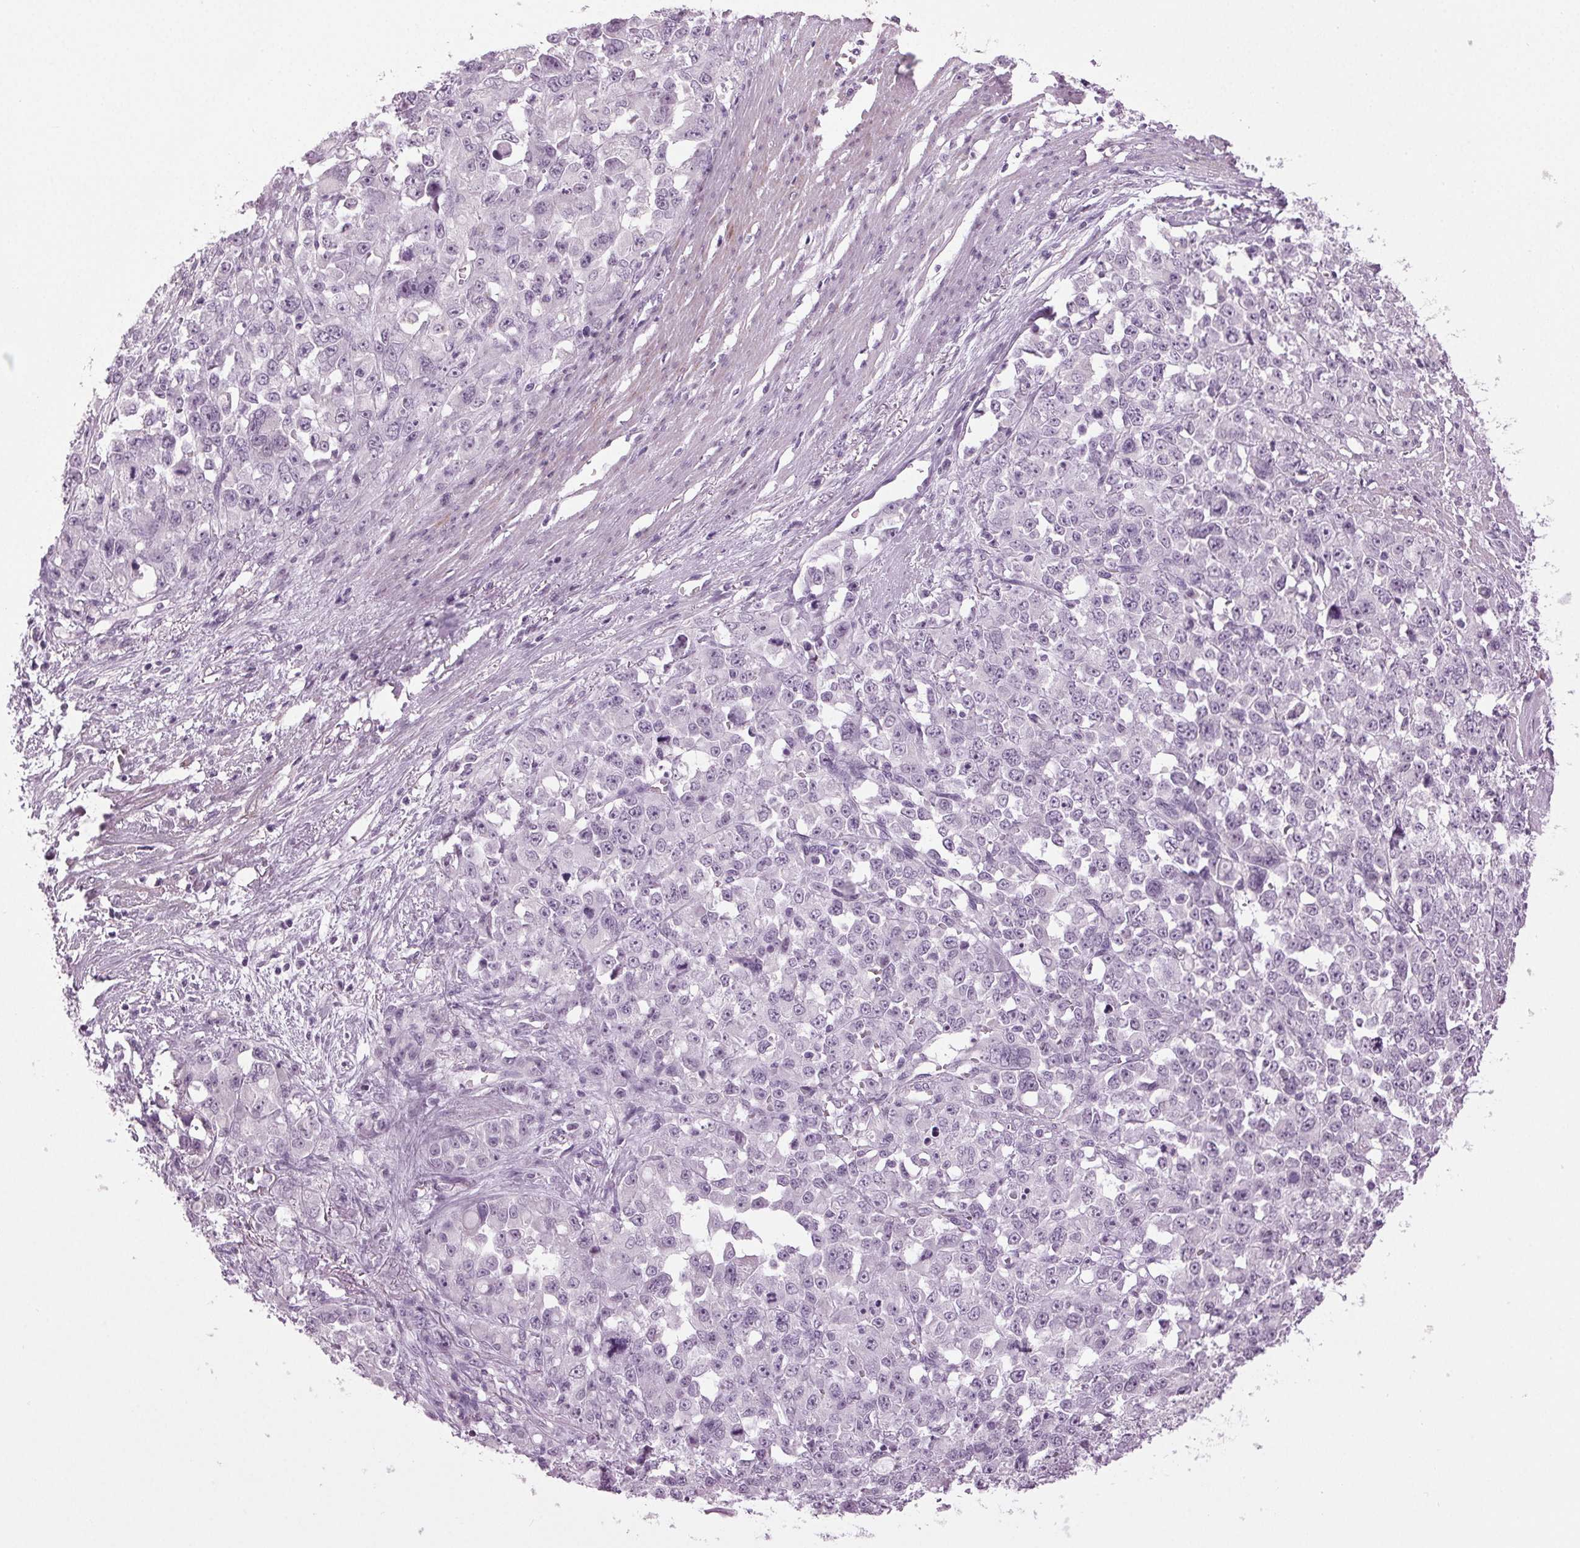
{"staining": {"intensity": "negative", "quantity": "none", "location": "none"}, "tissue": "stomach cancer", "cell_type": "Tumor cells", "image_type": "cancer", "snomed": [{"axis": "morphology", "description": "Adenocarcinoma, NOS"}, {"axis": "topography", "description": "Stomach"}], "caption": "Immunohistochemistry (IHC) of stomach adenocarcinoma displays no staining in tumor cells. Brightfield microscopy of immunohistochemistry stained with DAB (3,3'-diaminobenzidine) (brown) and hematoxylin (blue), captured at high magnification.", "gene": "DNAH12", "patient": {"sex": "female", "age": 76}}